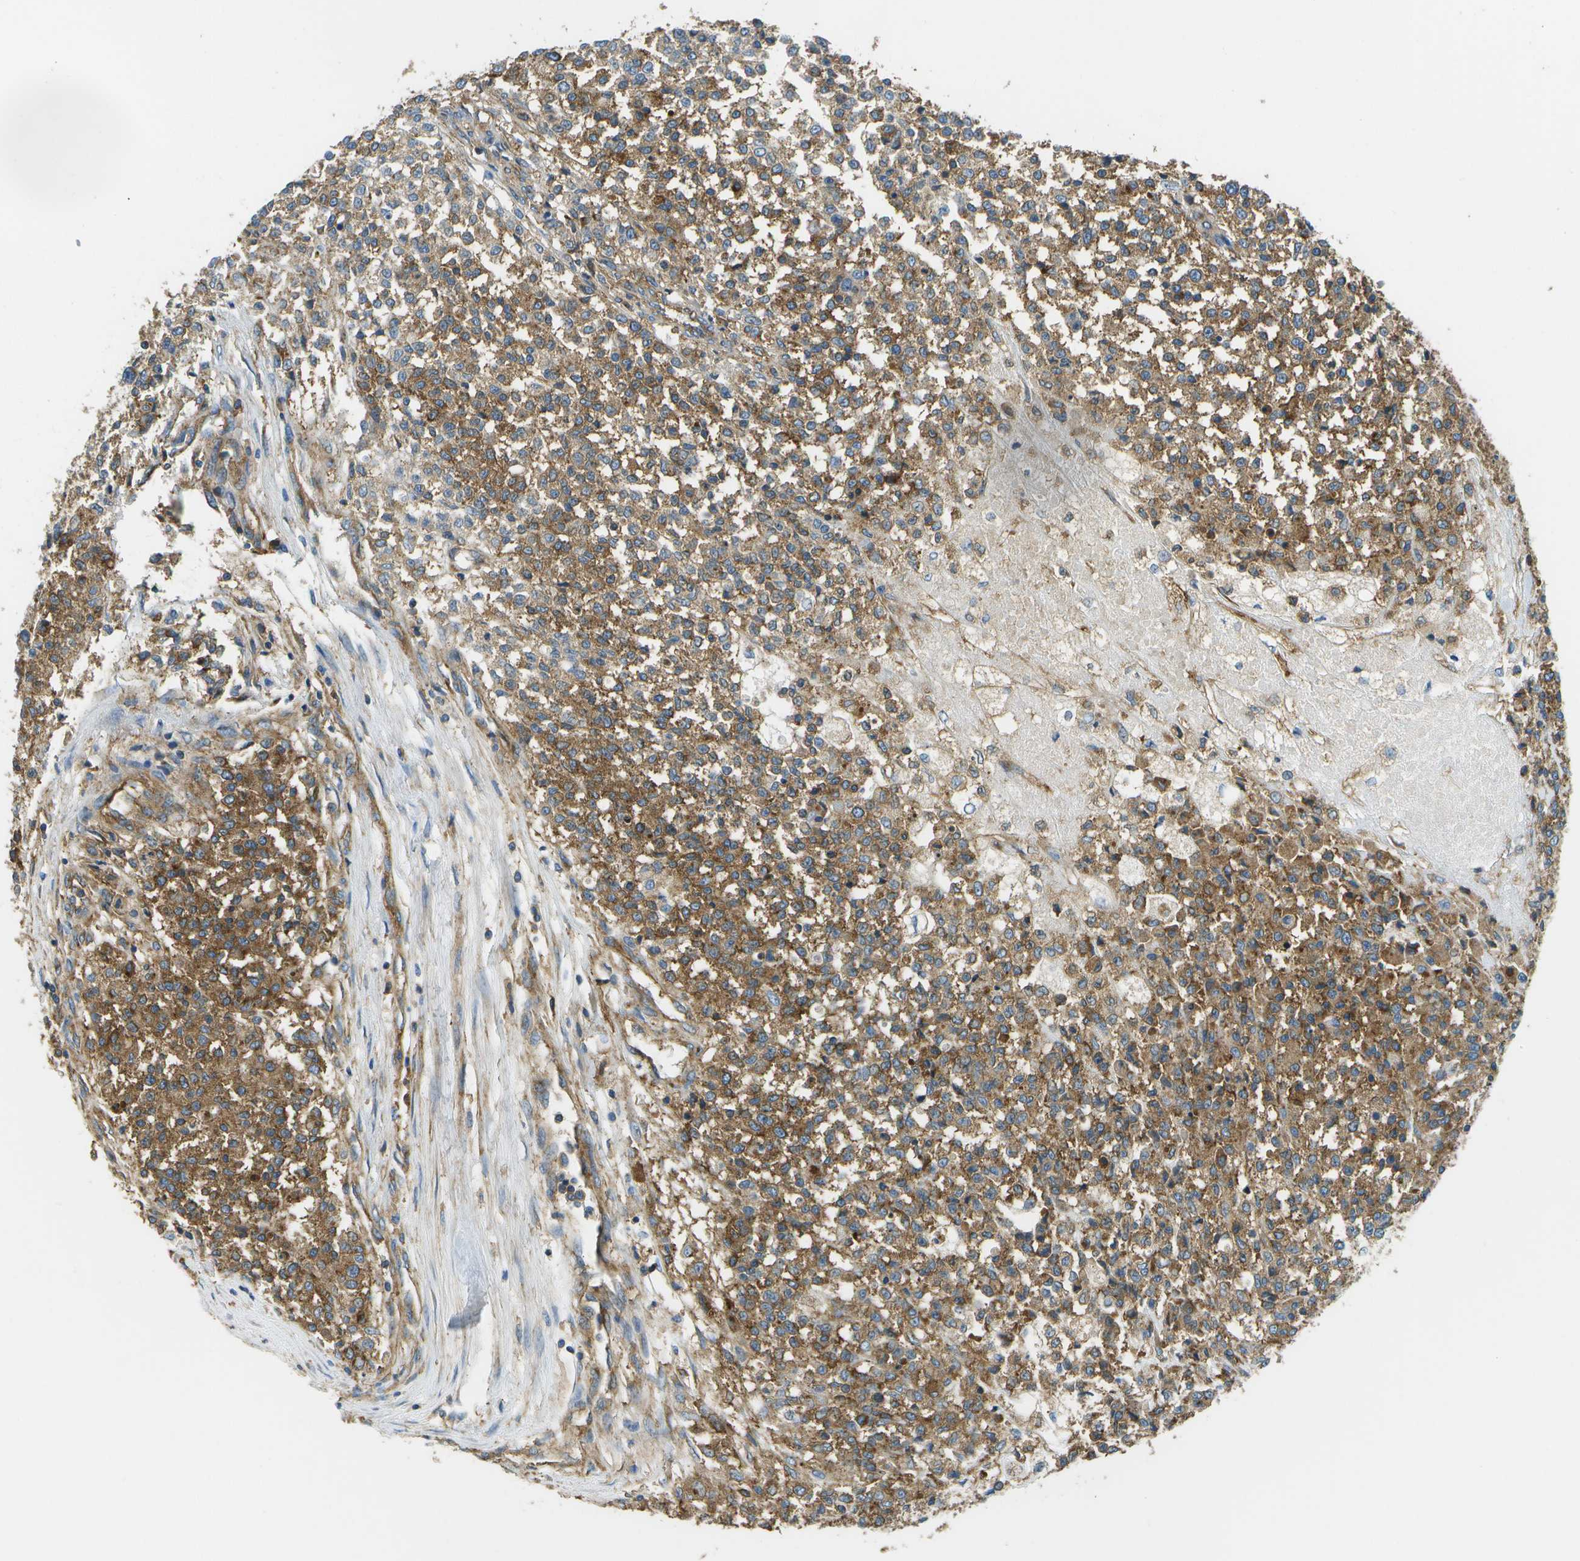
{"staining": {"intensity": "moderate", "quantity": ">75%", "location": "cytoplasmic/membranous"}, "tissue": "testis cancer", "cell_type": "Tumor cells", "image_type": "cancer", "snomed": [{"axis": "morphology", "description": "Seminoma, NOS"}, {"axis": "topography", "description": "Testis"}], "caption": "Immunohistochemistry (IHC) (DAB) staining of seminoma (testis) demonstrates moderate cytoplasmic/membranous protein staining in approximately >75% of tumor cells.", "gene": "CLTC", "patient": {"sex": "male", "age": 59}}